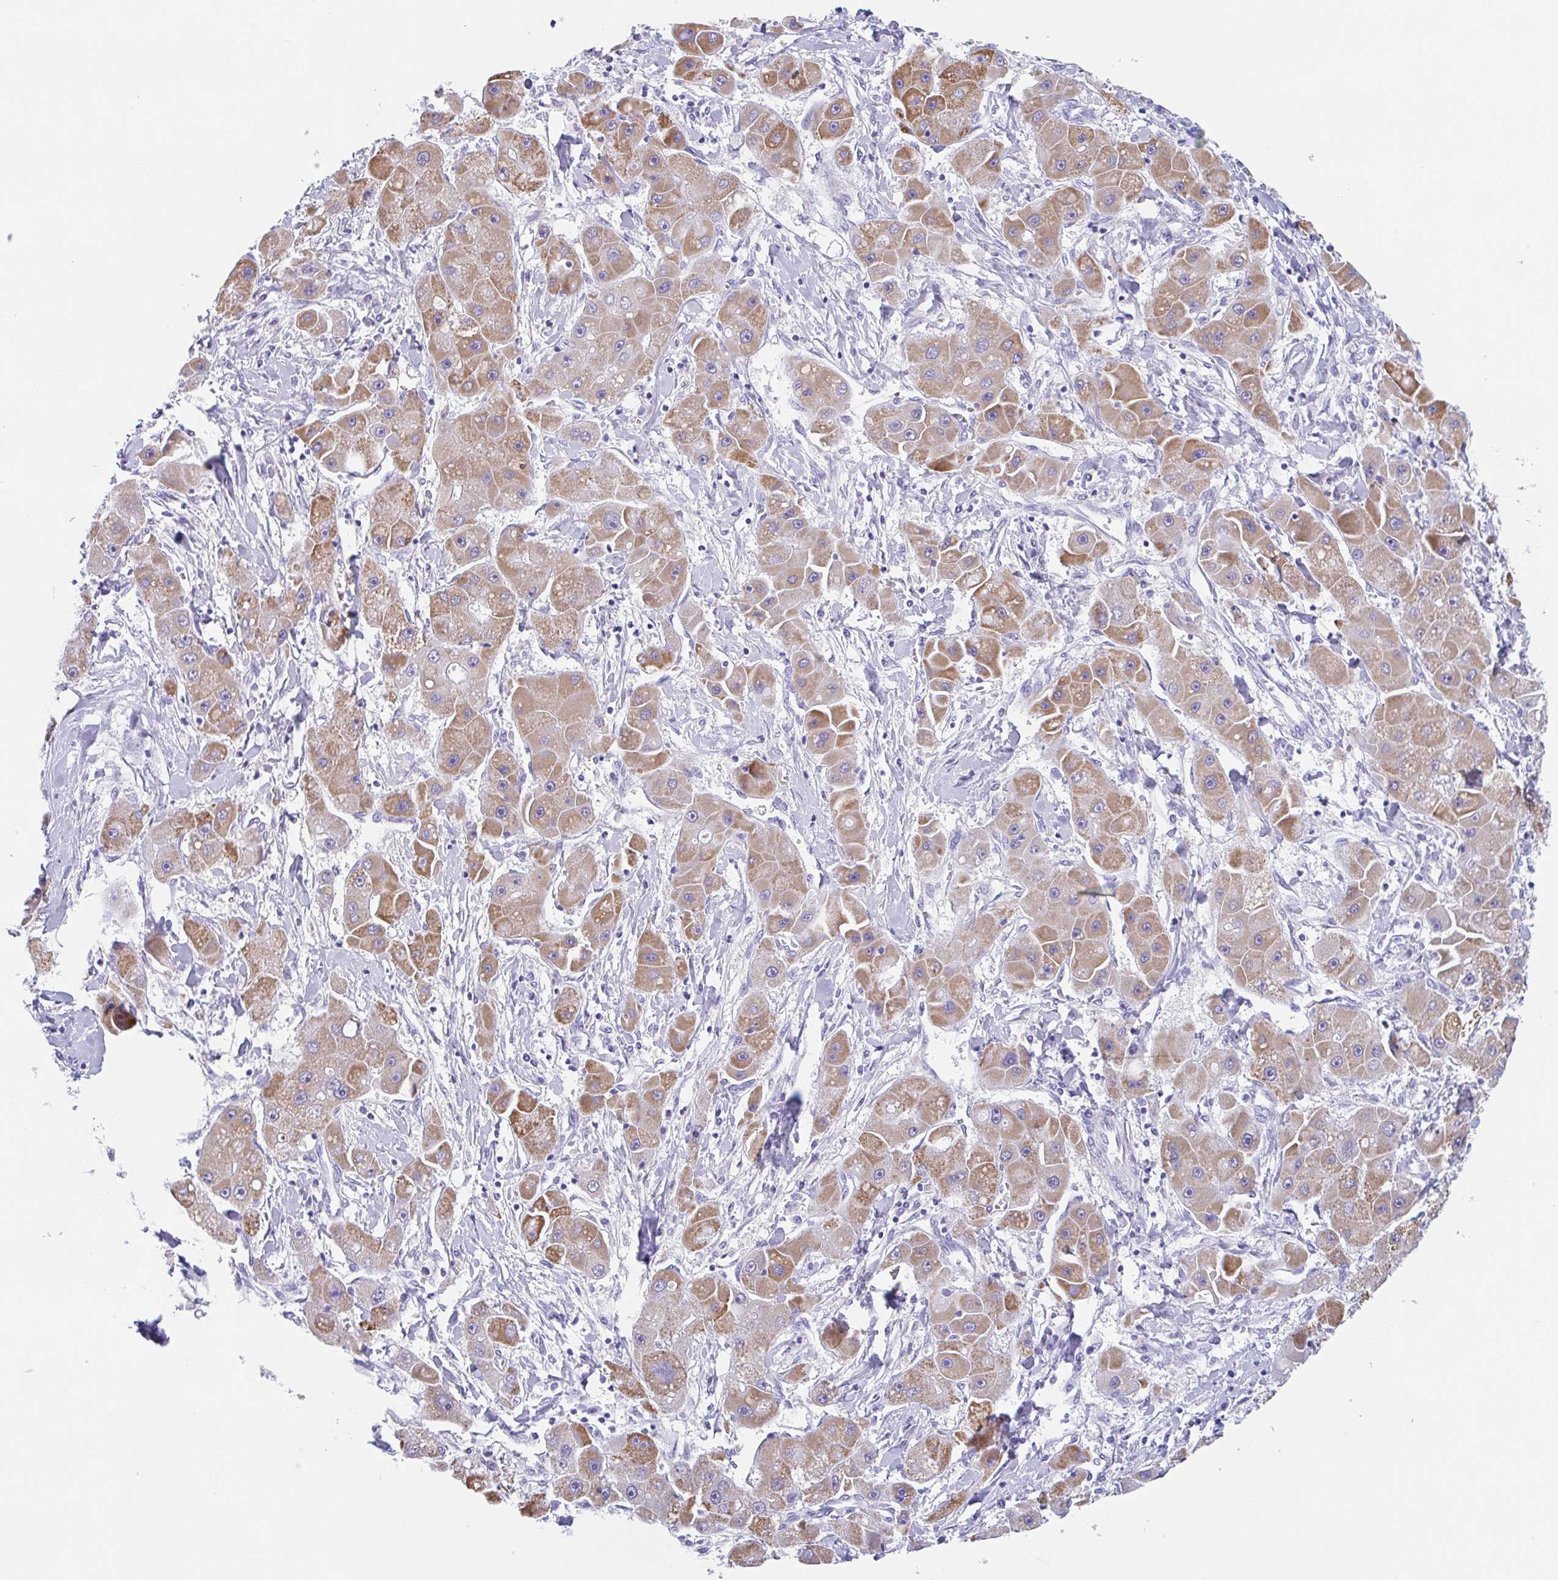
{"staining": {"intensity": "moderate", "quantity": "25%-75%", "location": "cytoplasmic/membranous"}, "tissue": "liver cancer", "cell_type": "Tumor cells", "image_type": "cancer", "snomed": [{"axis": "morphology", "description": "Carcinoma, Hepatocellular, NOS"}, {"axis": "topography", "description": "Liver"}], "caption": "A photomicrograph of liver hepatocellular carcinoma stained for a protein demonstrates moderate cytoplasmic/membranous brown staining in tumor cells.", "gene": "TAS2R41", "patient": {"sex": "male", "age": 24}}